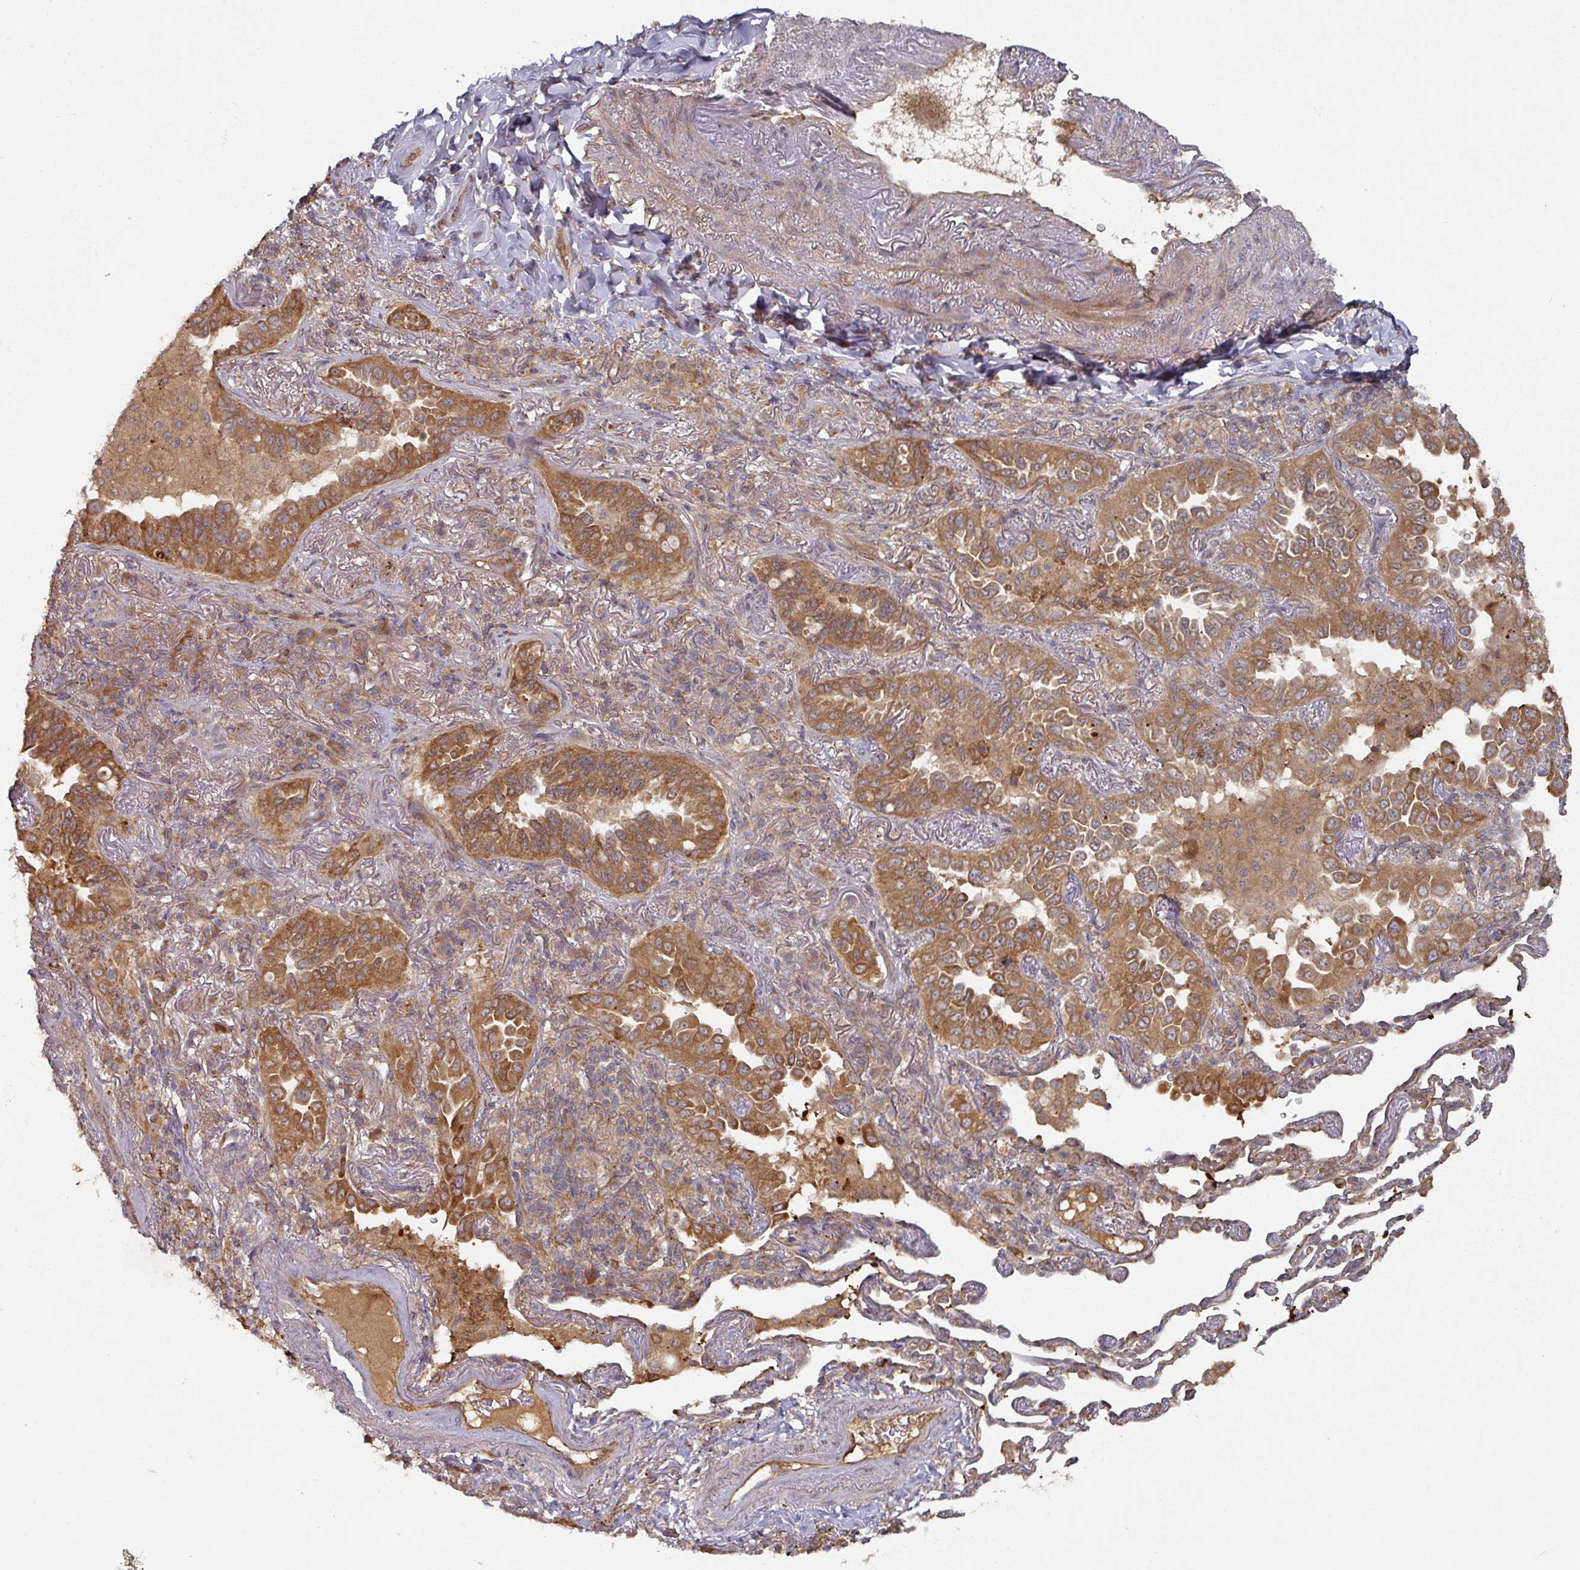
{"staining": {"intensity": "strong", "quantity": ">75%", "location": "cytoplasmic/membranous"}, "tissue": "lung cancer", "cell_type": "Tumor cells", "image_type": "cancer", "snomed": [{"axis": "morphology", "description": "Adenocarcinoma, NOS"}, {"axis": "topography", "description": "Lung"}], "caption": "Protein staining reveals strong cytoplasmic/membranous positivity in approximately >75% of tumor cells in adenocarcinoma (lung). (Stains: DAB (3,3'-diaminobenzidine) in brown, nuclei in blue, Microscopy: brightfield microscopy at high magnification).", "gene": "CEP95", "patient": {"sex": "female", "age": 69}}